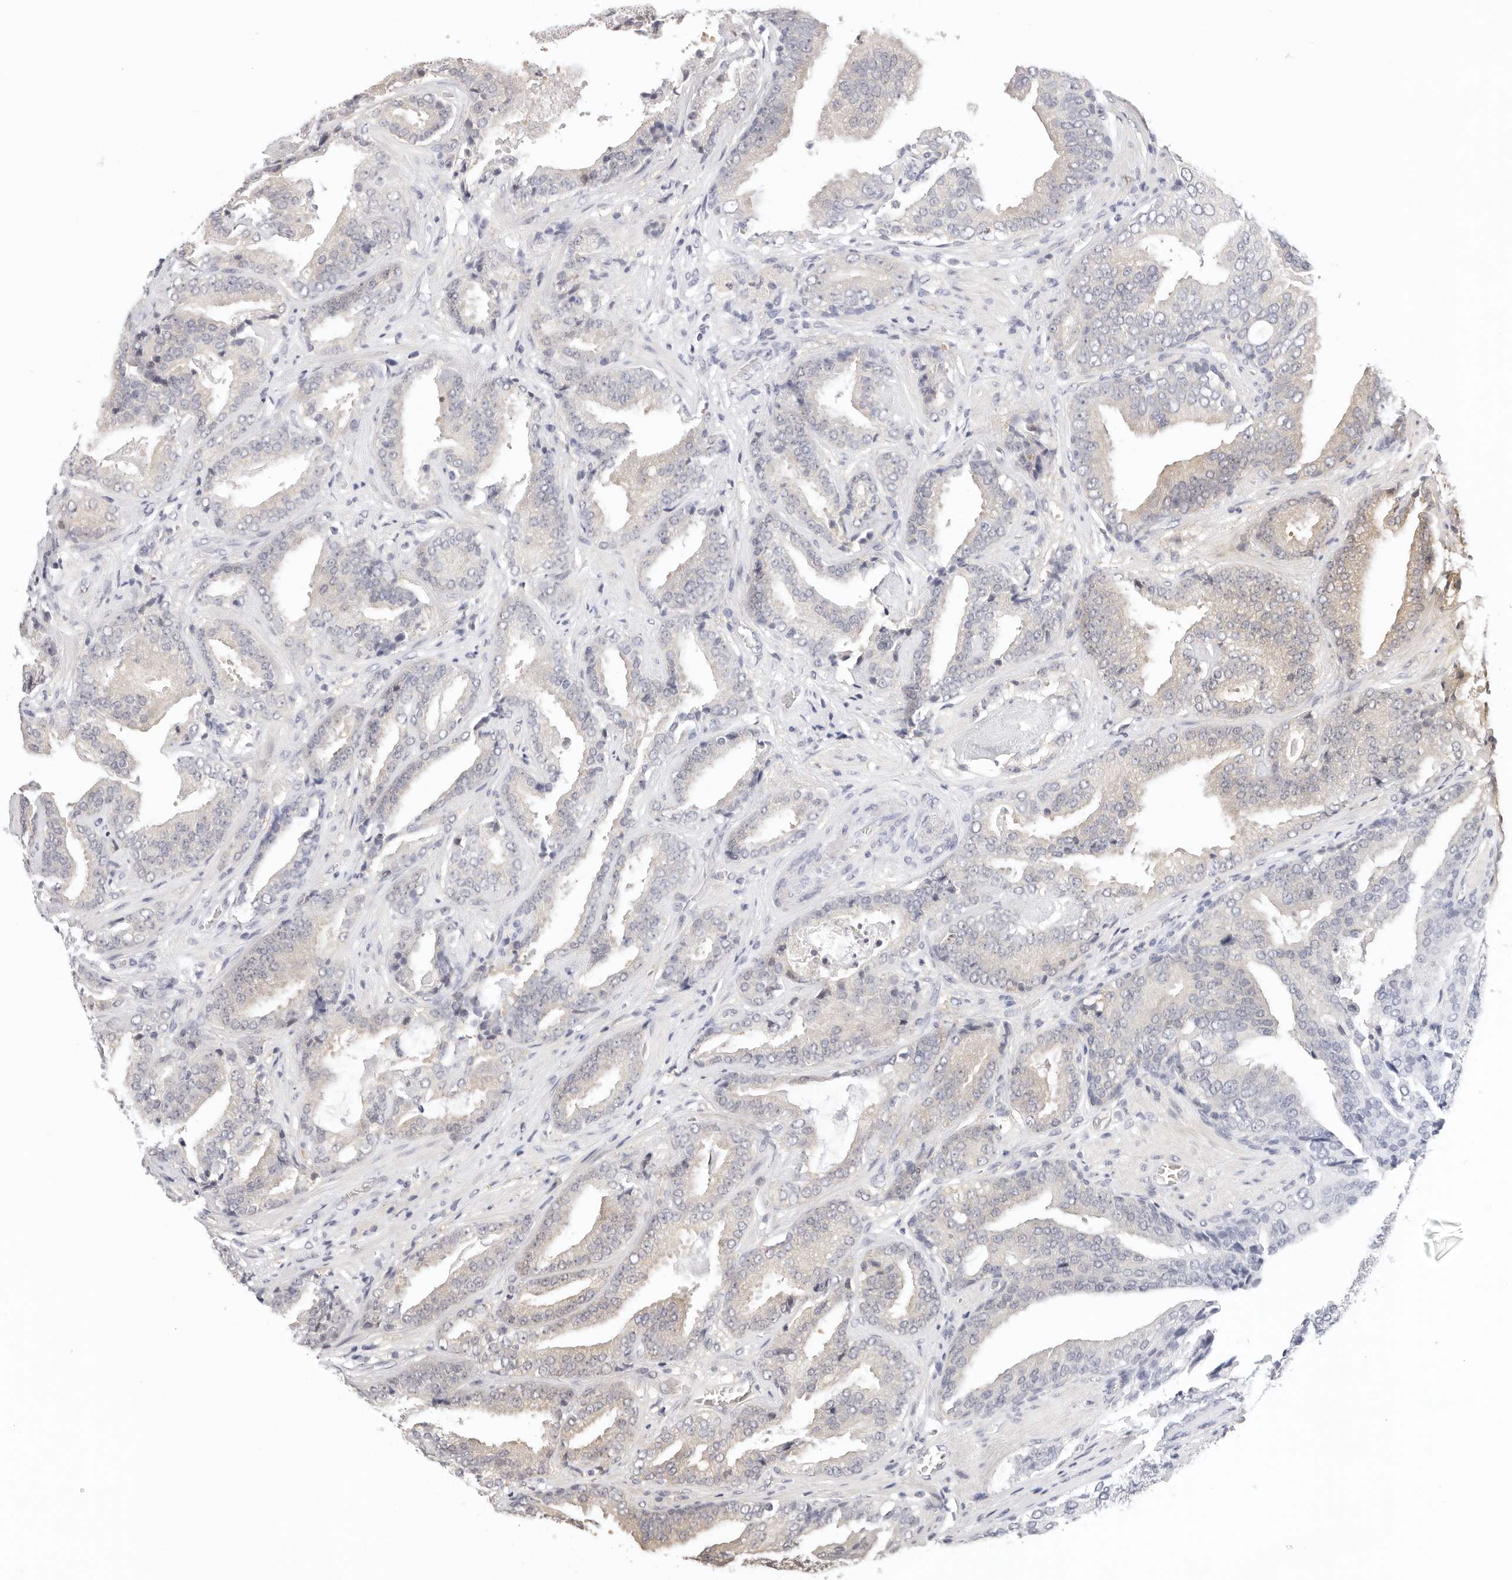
{"staining": {"intensity": "weak", "quantity": "<25%", "location": "cytoplasmic/membranous"}, "tissue": "prostate cancer", "cell_type": "Tumor cells", "image_type": "cancer", "snomed": [{"axis": "morphology", "description": "Adenocarcinoma, Low grade"}, {"axis": "topography", "description": "Prostate"}], "caption": "Tumor cells show no significant positivity in prostate cancer (adenocarcinoma (low-grade)).", "gene": "GGPS1", "patient": {"sex": "male", "age": 67}}